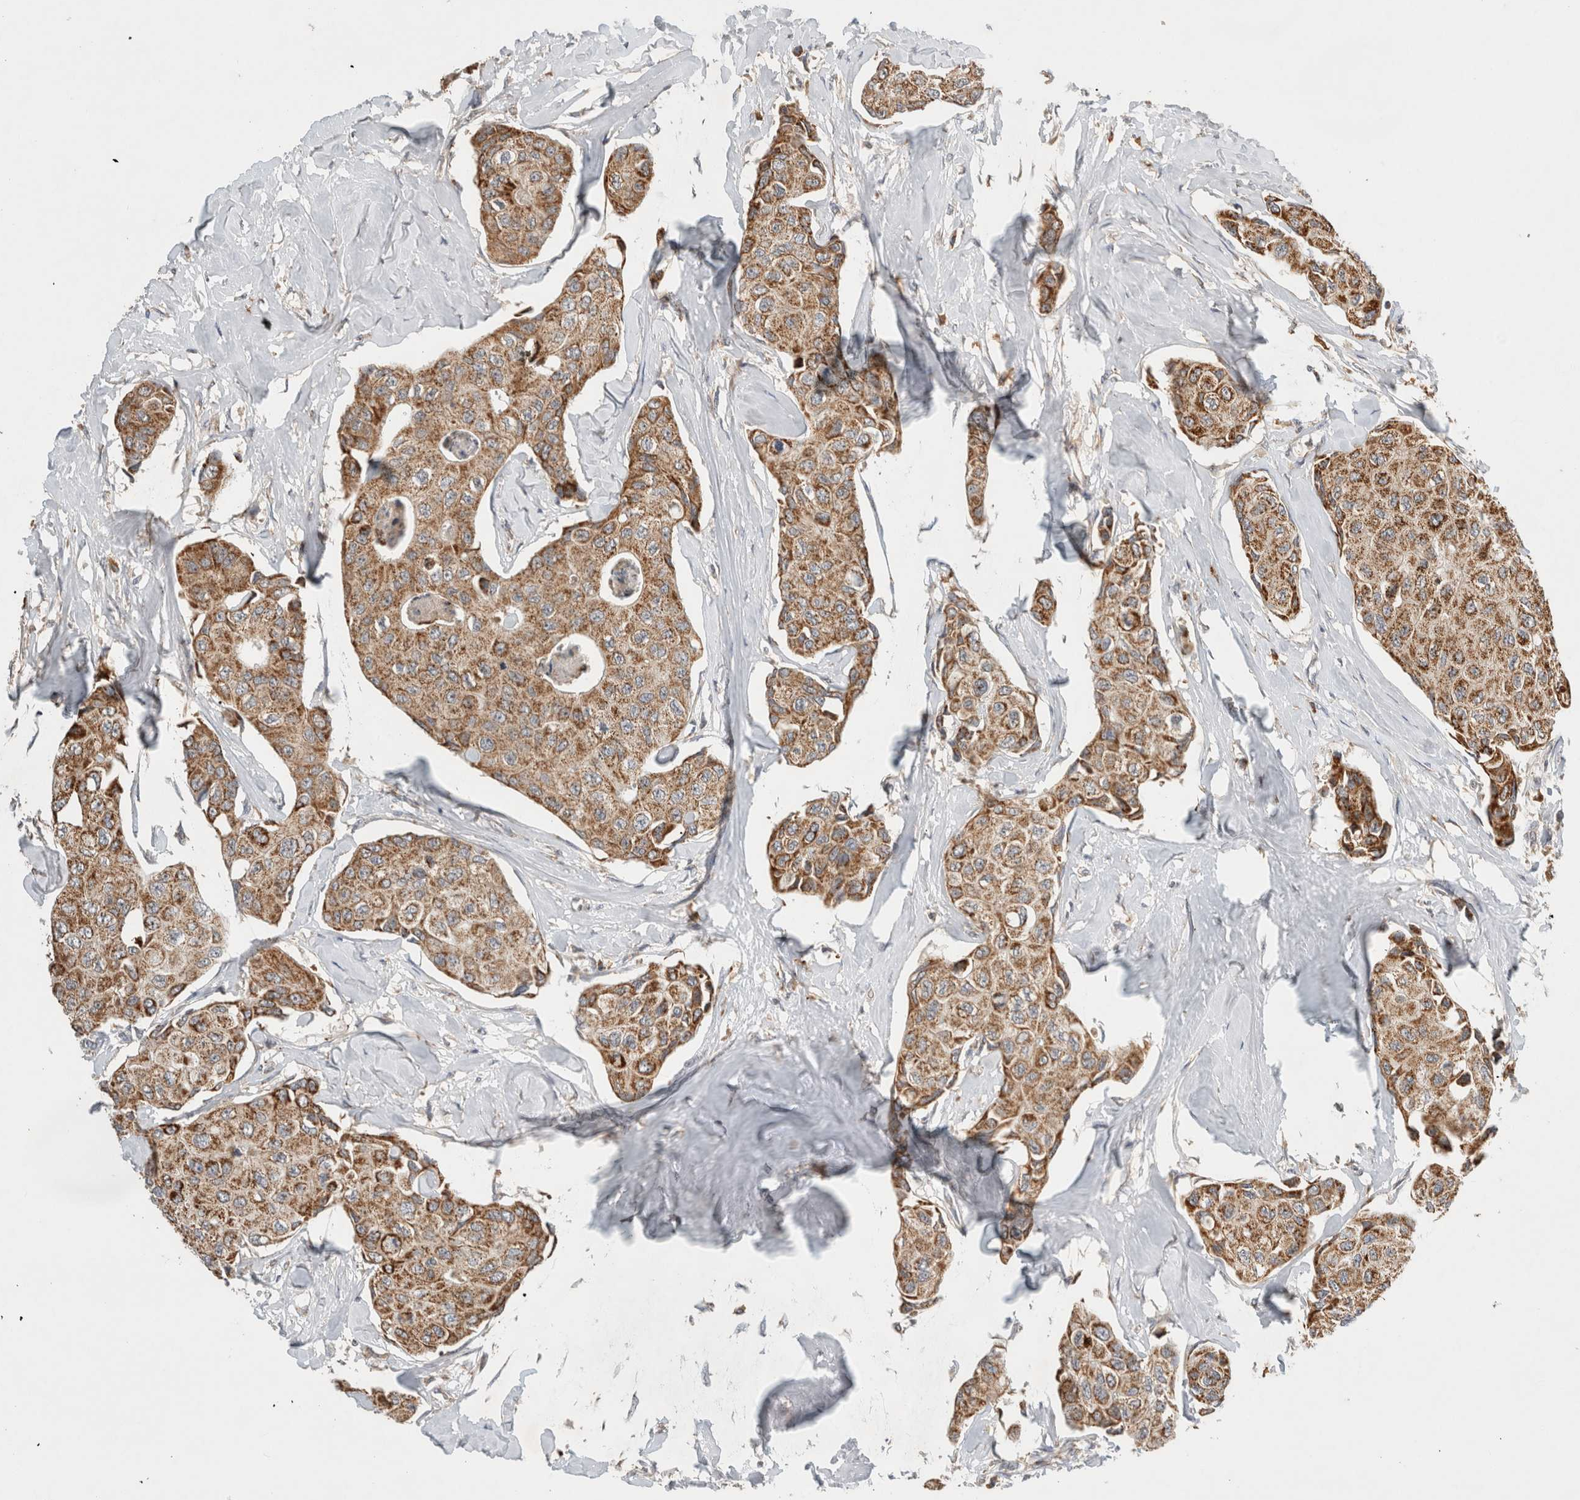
{"staining": {"intensity": "moderate", "quantity": ">75%", "location": "cytoplasmic/membranous"}, "tissue": "breast cancer", "cell_type": "Tumor cells", "image_type": "cancer", "snomed": [{"axis": "morphology", "description": "Duct carcinoma"}, {"axis": "topography", "description": "Breast"}], "caption": "This image displays breast intraductal carcinoma stained with immunohistochemistry (IHC) to label a protein in brown. The cytoplasmic/membranous of tumor cells show moderate positivity for the protein. Nuclei are counter-stained blue.", "gene": "AMPD1", "patient": {"sex": "female", "age": 80}}